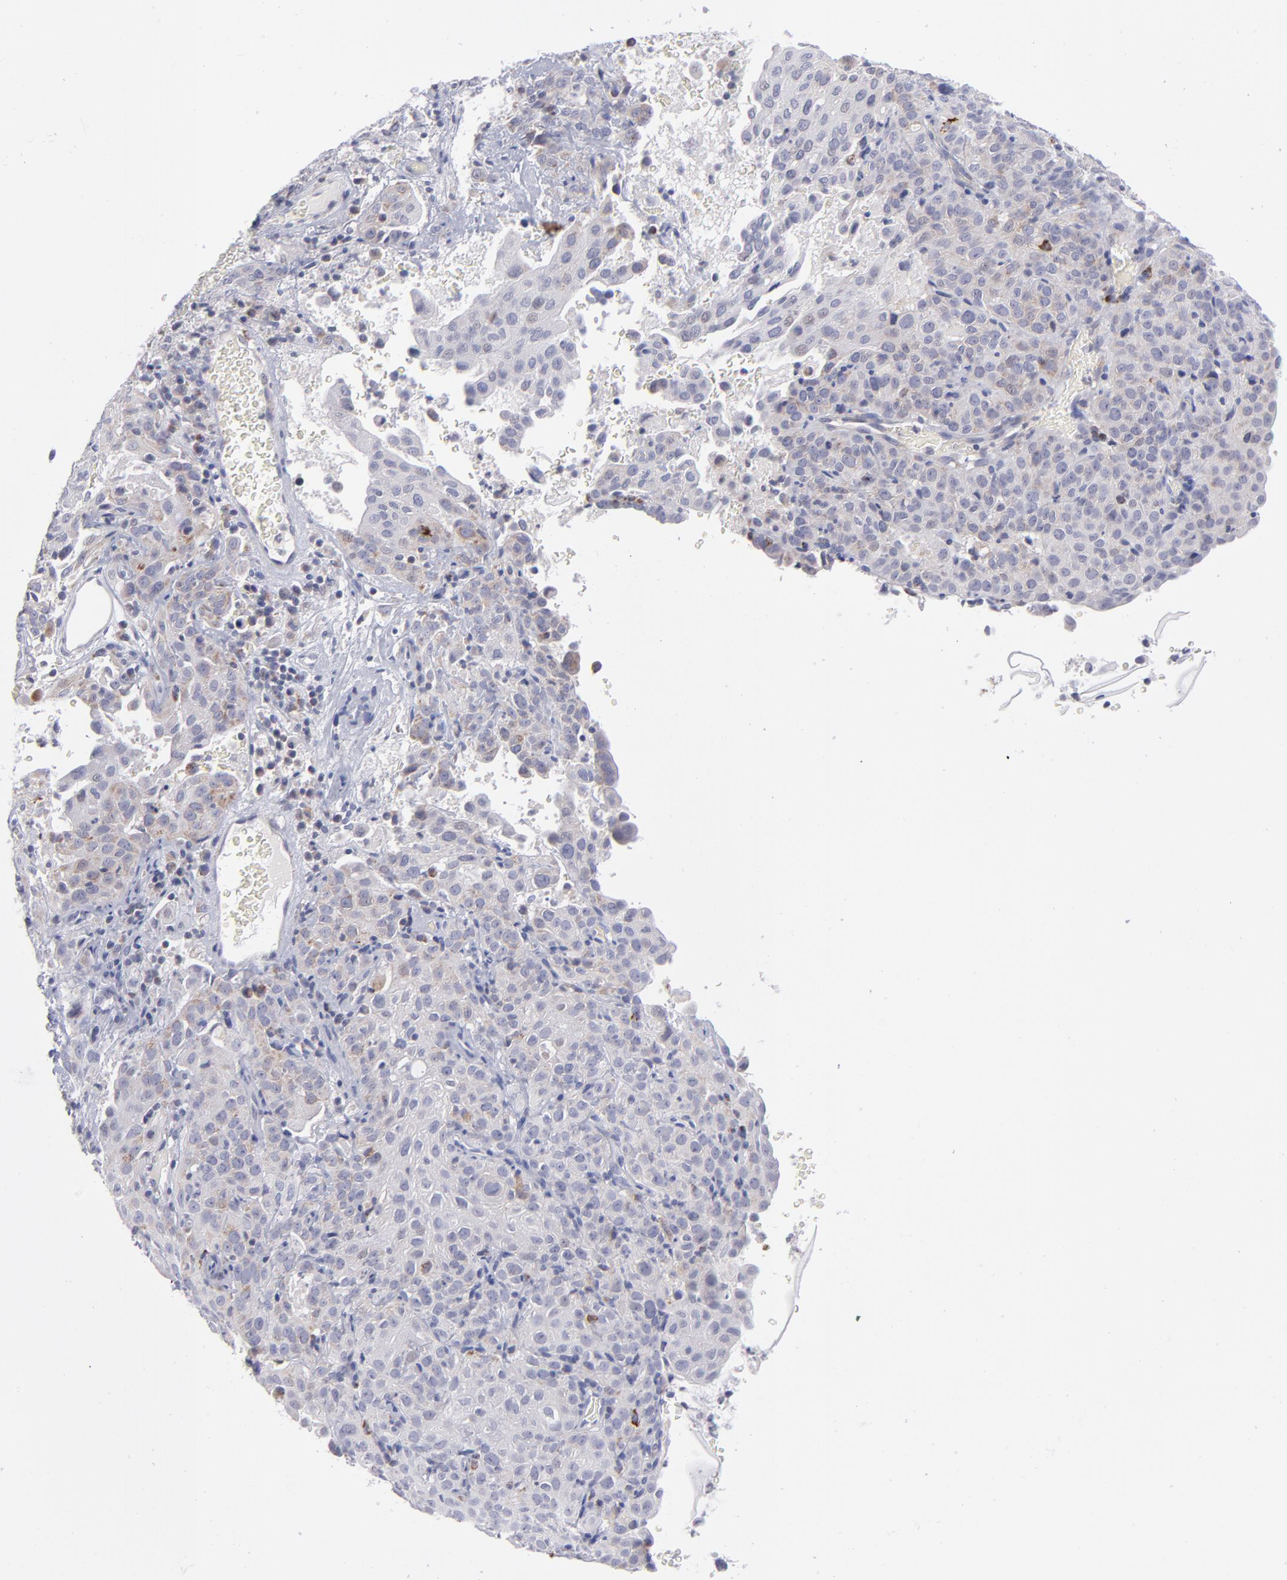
{"staining": {"intensity": "weak", "quantity": "<25%", "location": "cytoplasmic/membranous"}, "tissue": "cervical cancer", "cell_type": "Tumor cells", "image_type": "cancer", "snomed": [{"axis": "morphology", "description": "Squamous cell carcinoma, NOS"}, {"axis": "topography", "description": "Cervix"}], "caption": "The histopathology image exhibits no staining of tumor cells in cervical cancer (squamous cell carcinoma). The staining was performed using DAB (3,3'-diaminobenzidine) to visualize the protein expression in brown, while the nuclei were stained in blue with hematoxylin (Magnification: 20x).", "gene": "MTHFD2", "patient": {"sex": "female", "age": 41}}